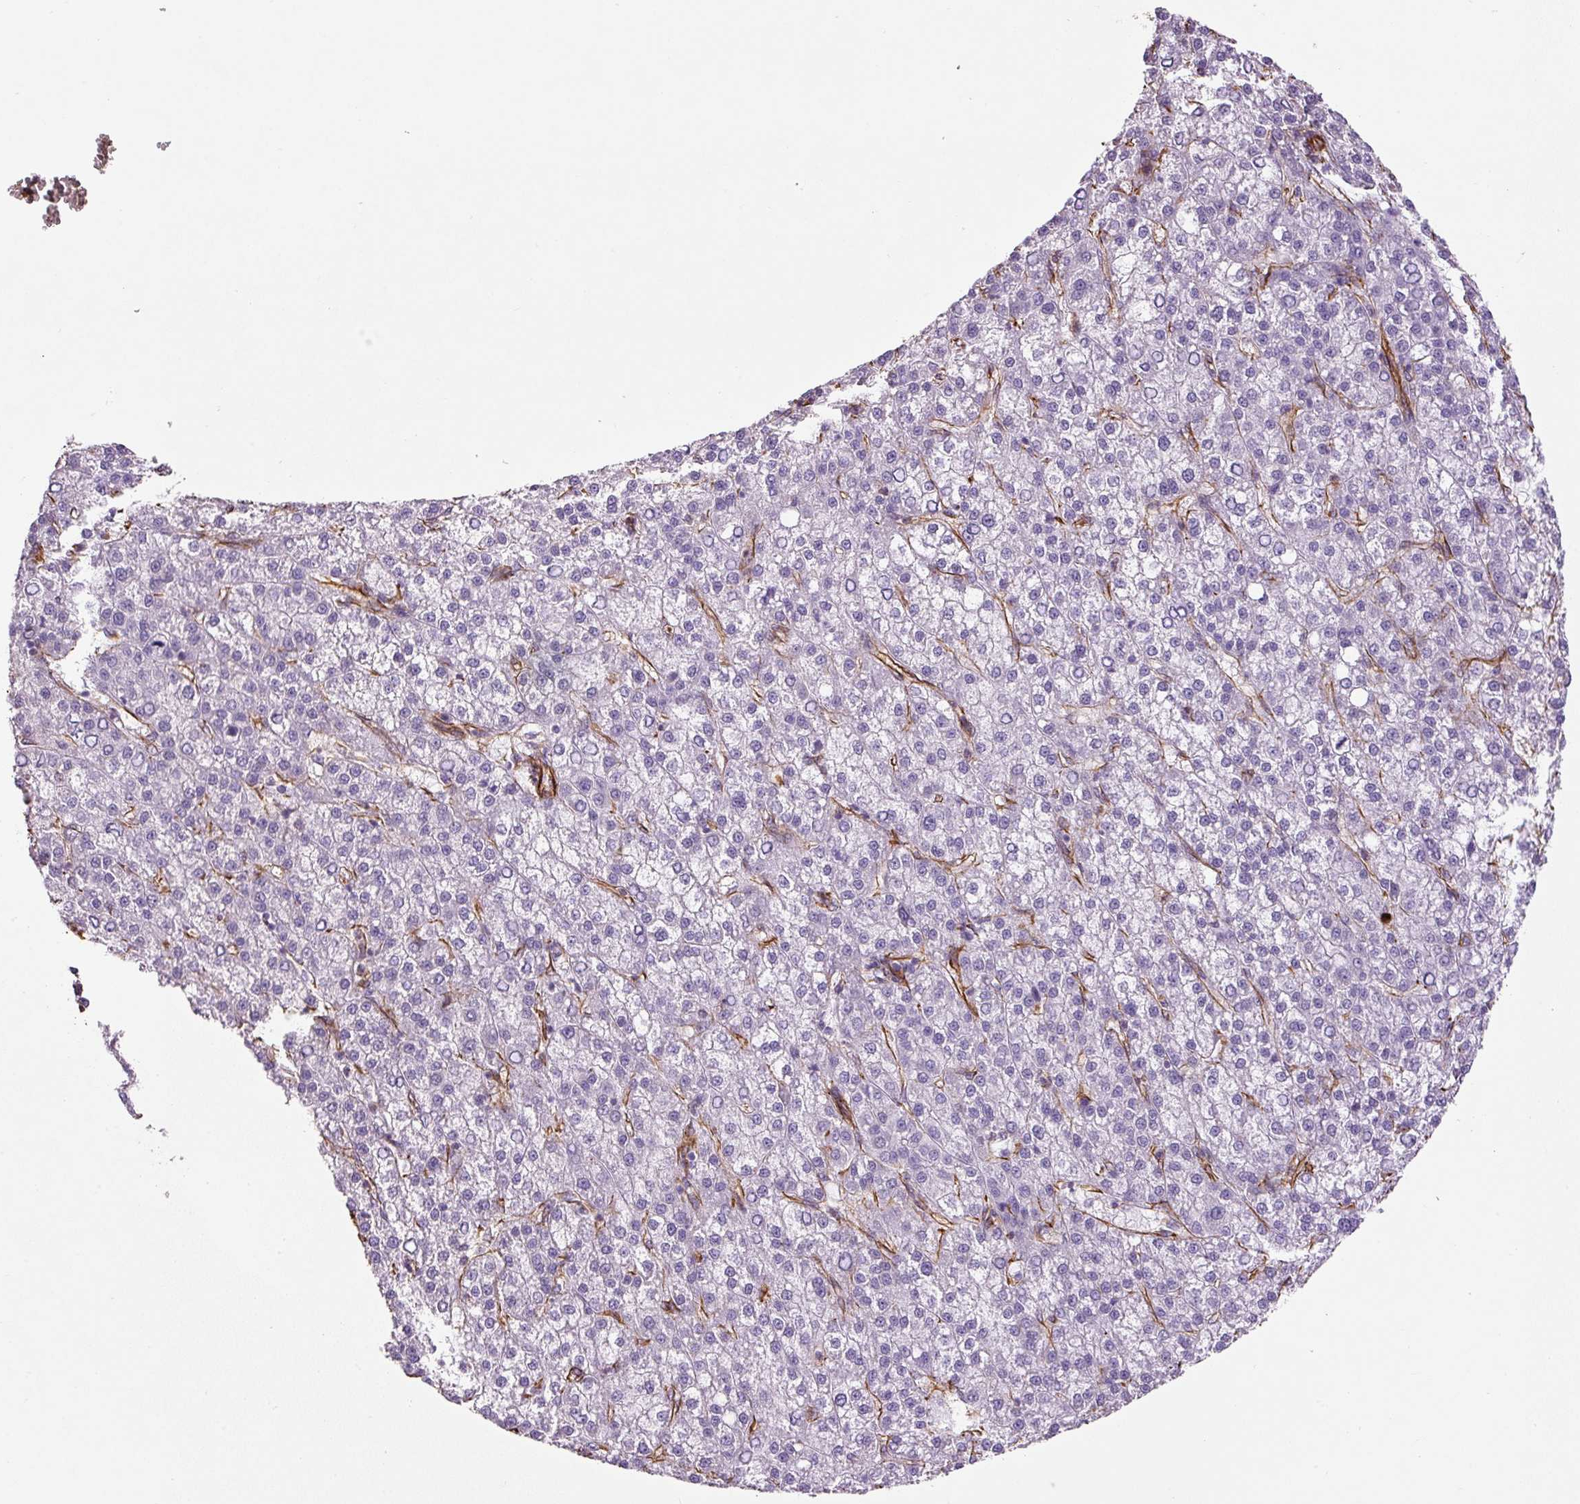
{"staining": {"intensity": "negative", "quantity": "none", "location": "none"}, "tissue": "liver cancer", "cell_type": "Tumor cells", "image_type": "cancer", "snomed": [{"axis": "morphology", "description": "Carcinoma, Hepatocellular, NOS"}, {"axis": "topography", "description": "Liver"}], "caption": "Liver cancer (hepatocellular carcinoma) was stained to show a protein in brown. There is no significant staining in tumor cells.", "gene": "VIM", "patient": {"sex": "female", "age": 58}}